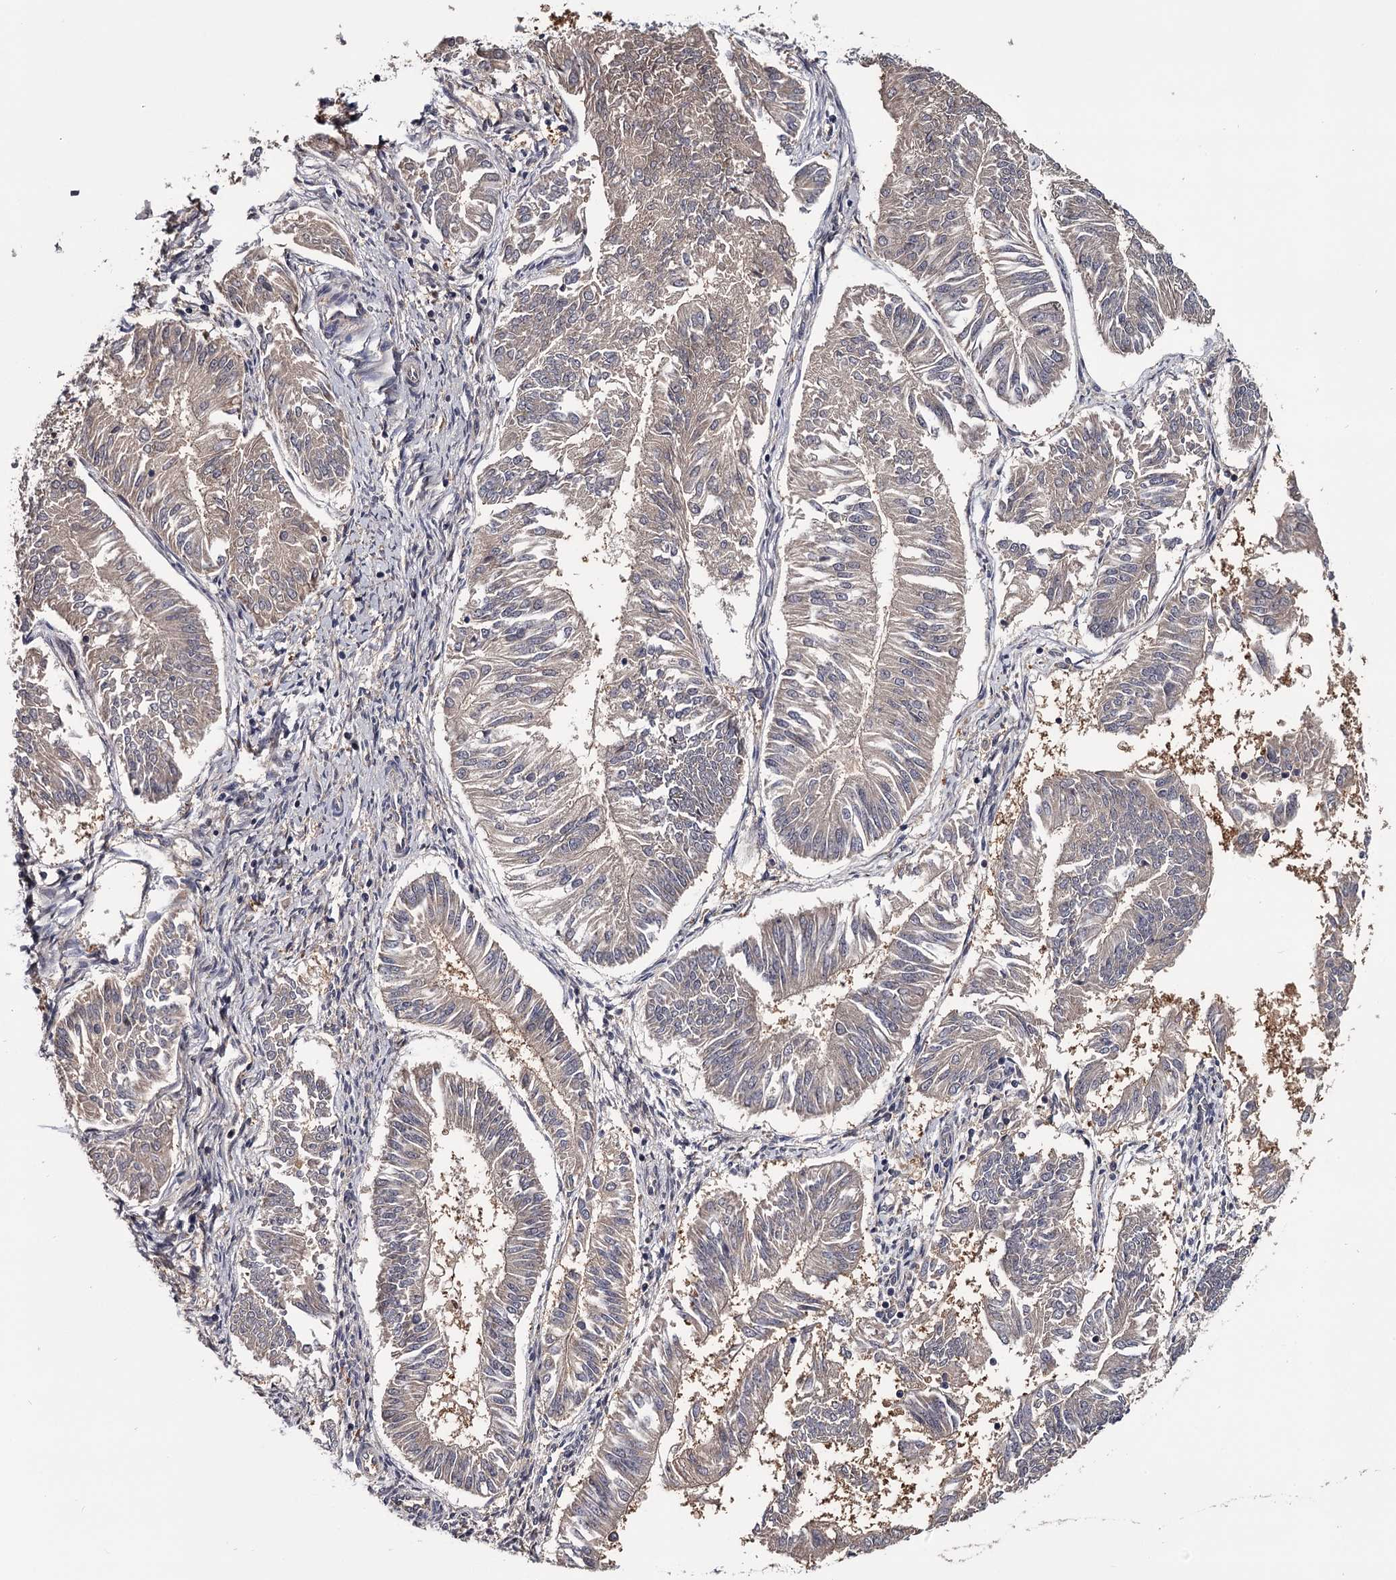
{"staining": {"intensity": "weak", "quantity": ">75%", "location": "cytoplasmic/membranous"}, "tissue": "endometrial cancer", "cell_type": "Tumor cells", "image_type": "cancer", "snomed": [{"axis": "morphology", "description": "Adenocarcinoma, NOS"}, {"axis": "topography", "description": "Endometrium"}], "caption": "Brown immunohistochemical staining in human endometrial cancer exhibits weak cytoplasmic/membranous positivity in approximately >75% of tumor cells.", "gene": "GSTO1", "patient": {"sex": "female", "age": 58}}